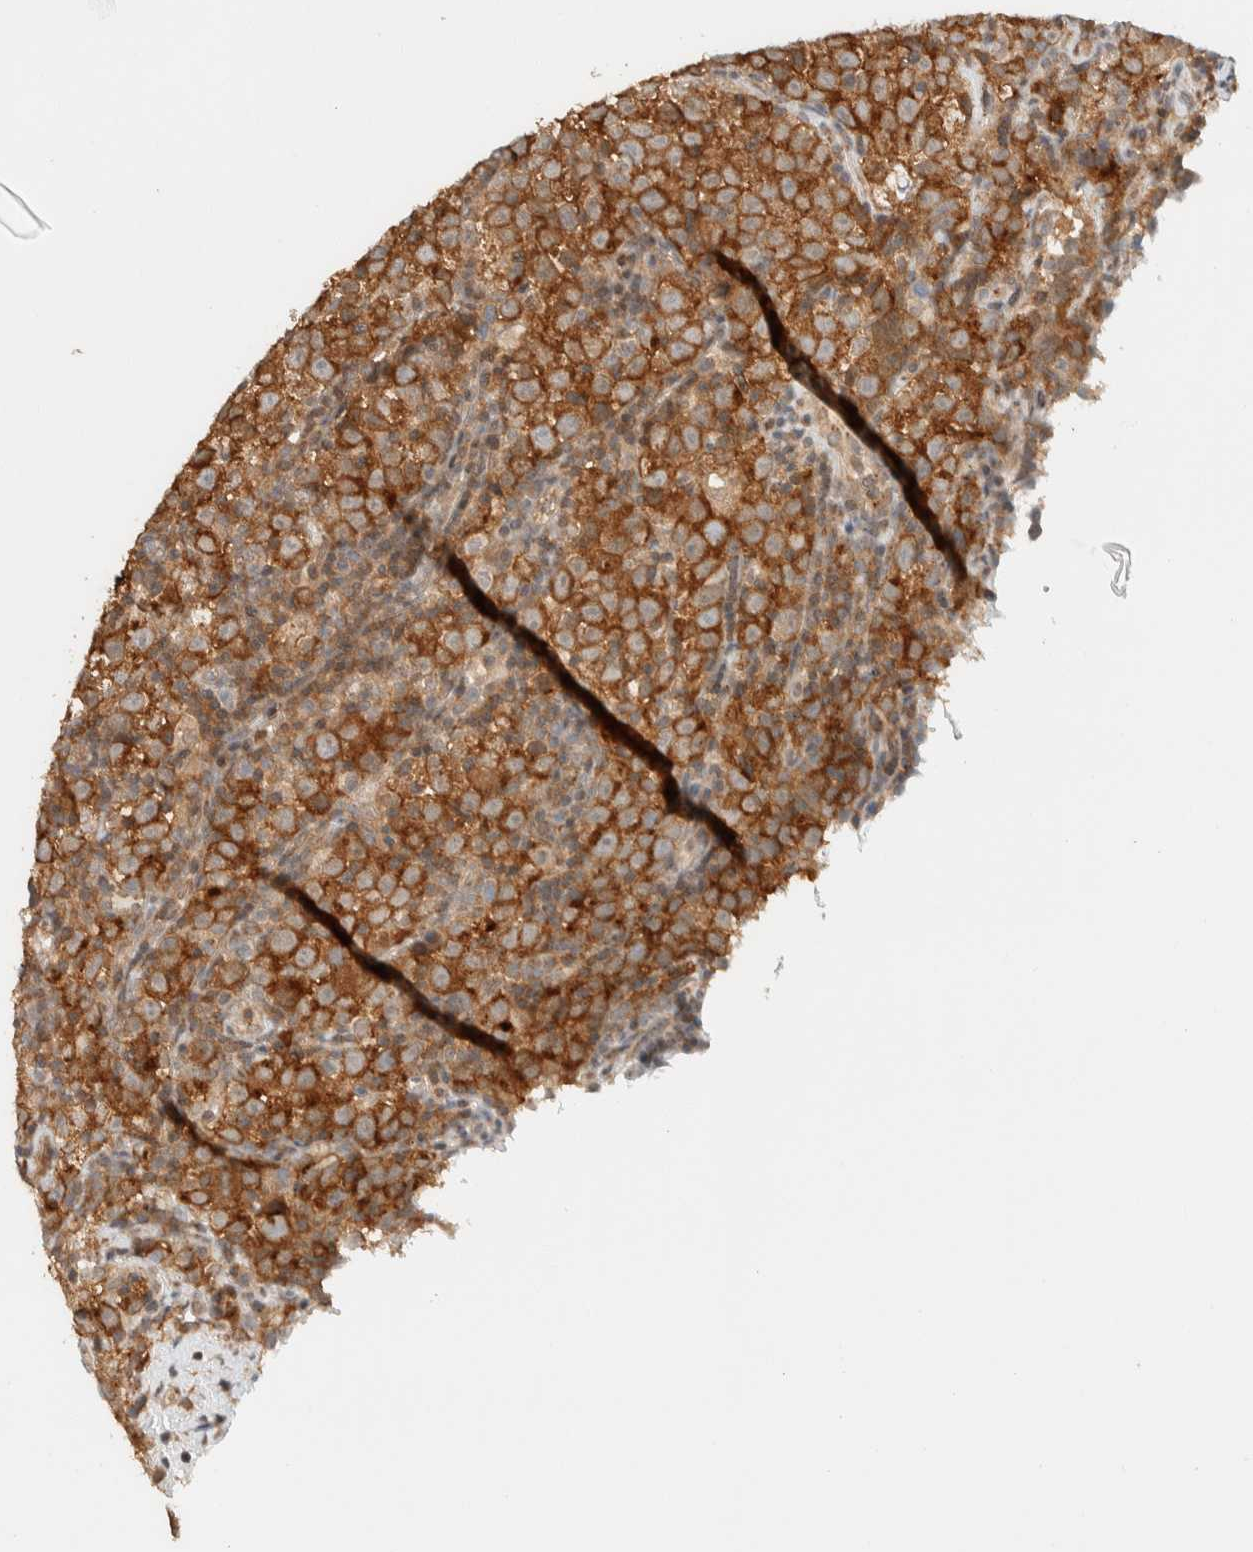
{"staining": {"intensity": "strong", "quantity": ">75%", "location": "cytoplasmic/membranous"}, "tissue": "testis cancer", "cell_type": "Tumor cells", "image_type": "cancer", "snomed": [{"axis": "morphology", "description": "Normal tissue, NOS"}, {"axis": "morphology", "description": "Seminoma, NOS"}, {"axis": "topography", "description": "Testis"}], "caption": "DAB immunohistochemical staining of human seminoma (testis) demonstrates strong cytoplasmic/membranous protein positivity in about >75% of tumor cells.", "gene": "ARFGEF1", "patient": {"sex": "male", "age": 43}}